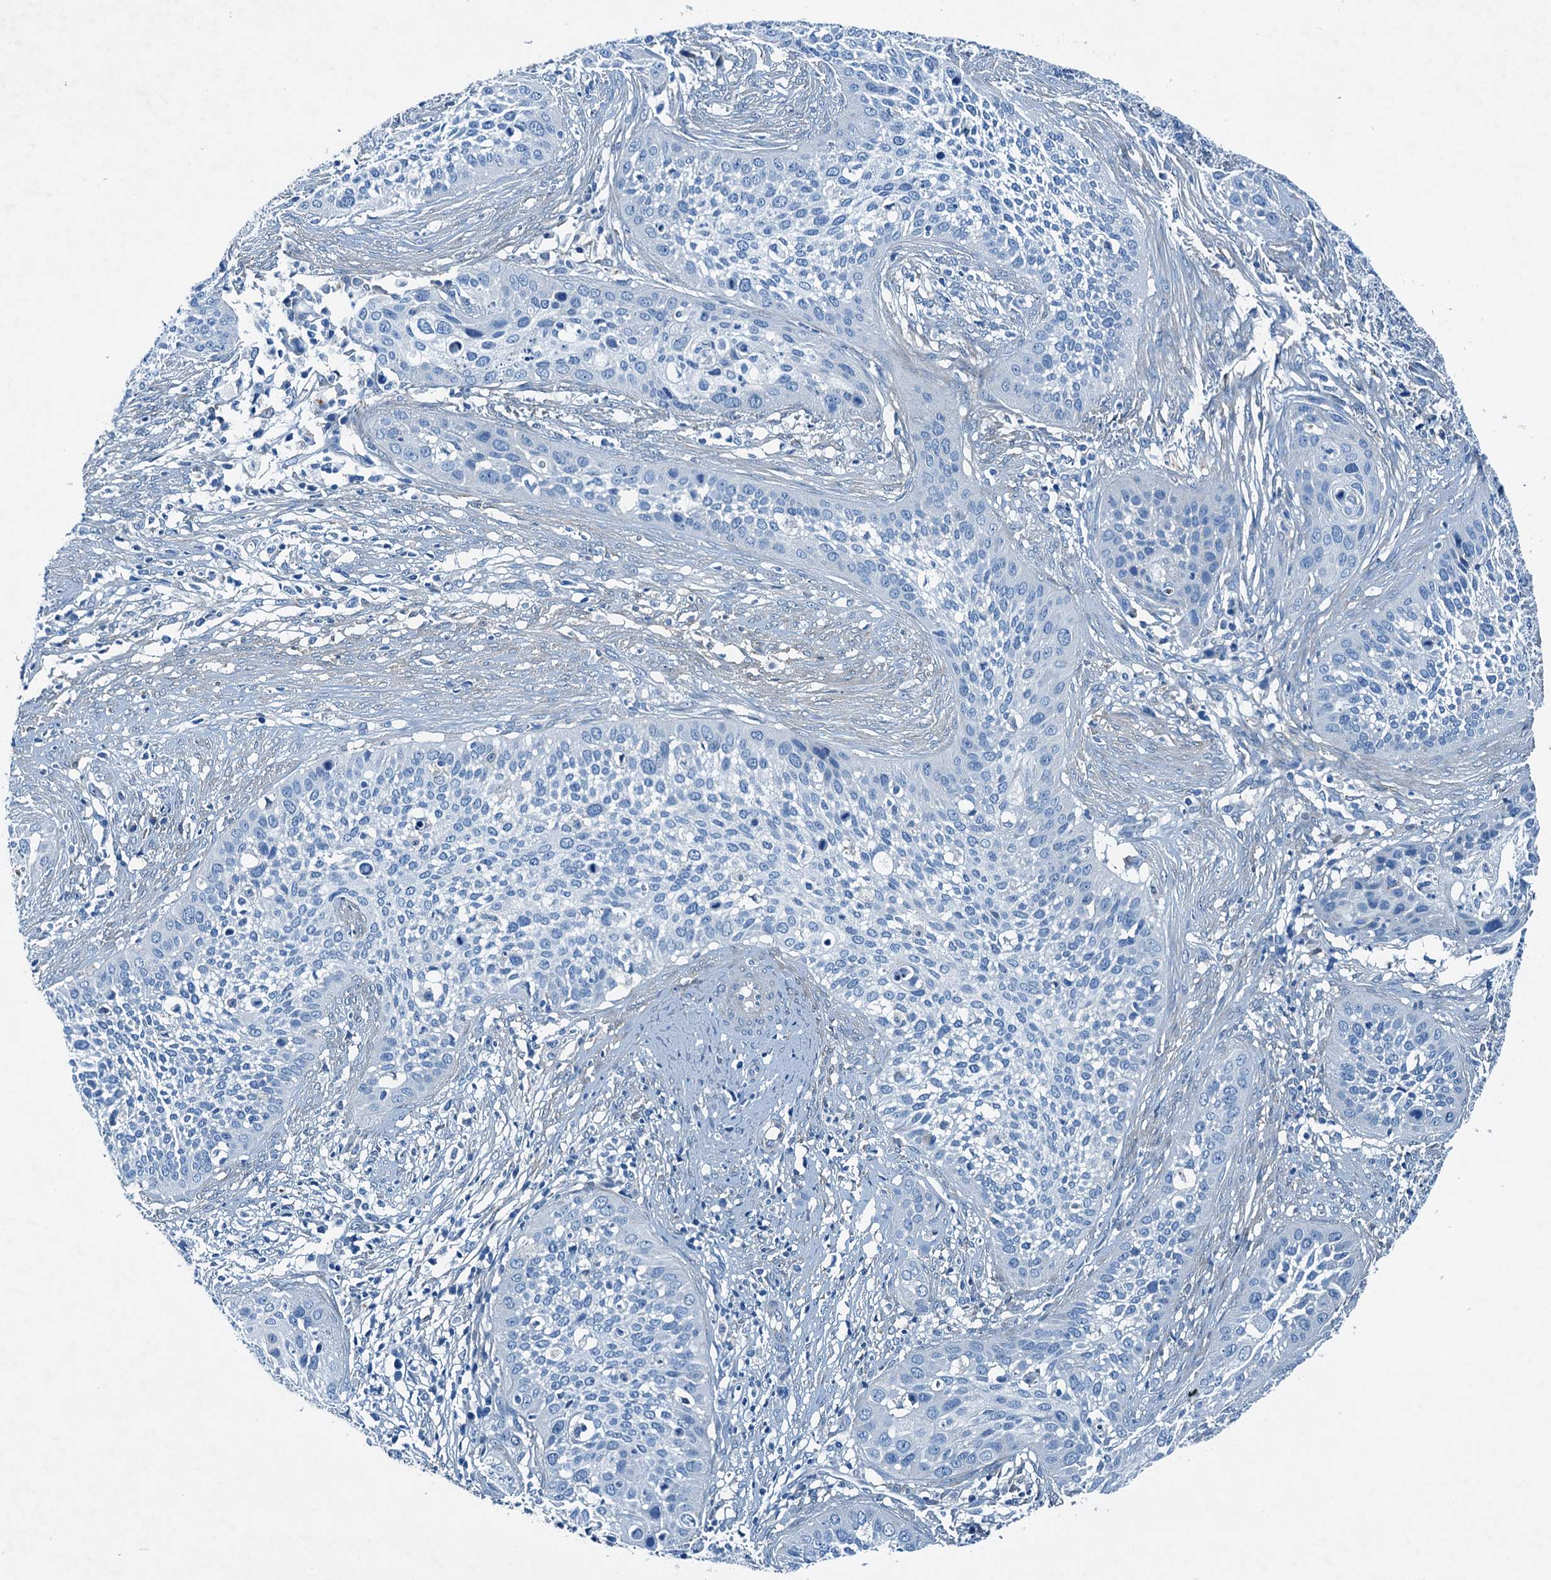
{"staining": {"intensity": "negative", "quantity": "none", "location": "none"}, "tissue": "cervical cancer", "cell_type": "Tumor cells", "image_type": "cancer", "snomed": [{"axis": "morphology", "description": "Squamous cell carcinoma, NOS"}, {"axis": "topography", "description": "Cervix"}], "caption": "This is an immunohistochemistry micrograph of human cervical cancer. There is no positivity in tumor cells.", "gene": "RAB3IL1", "patient": {"sex": "female", "age": 34}}